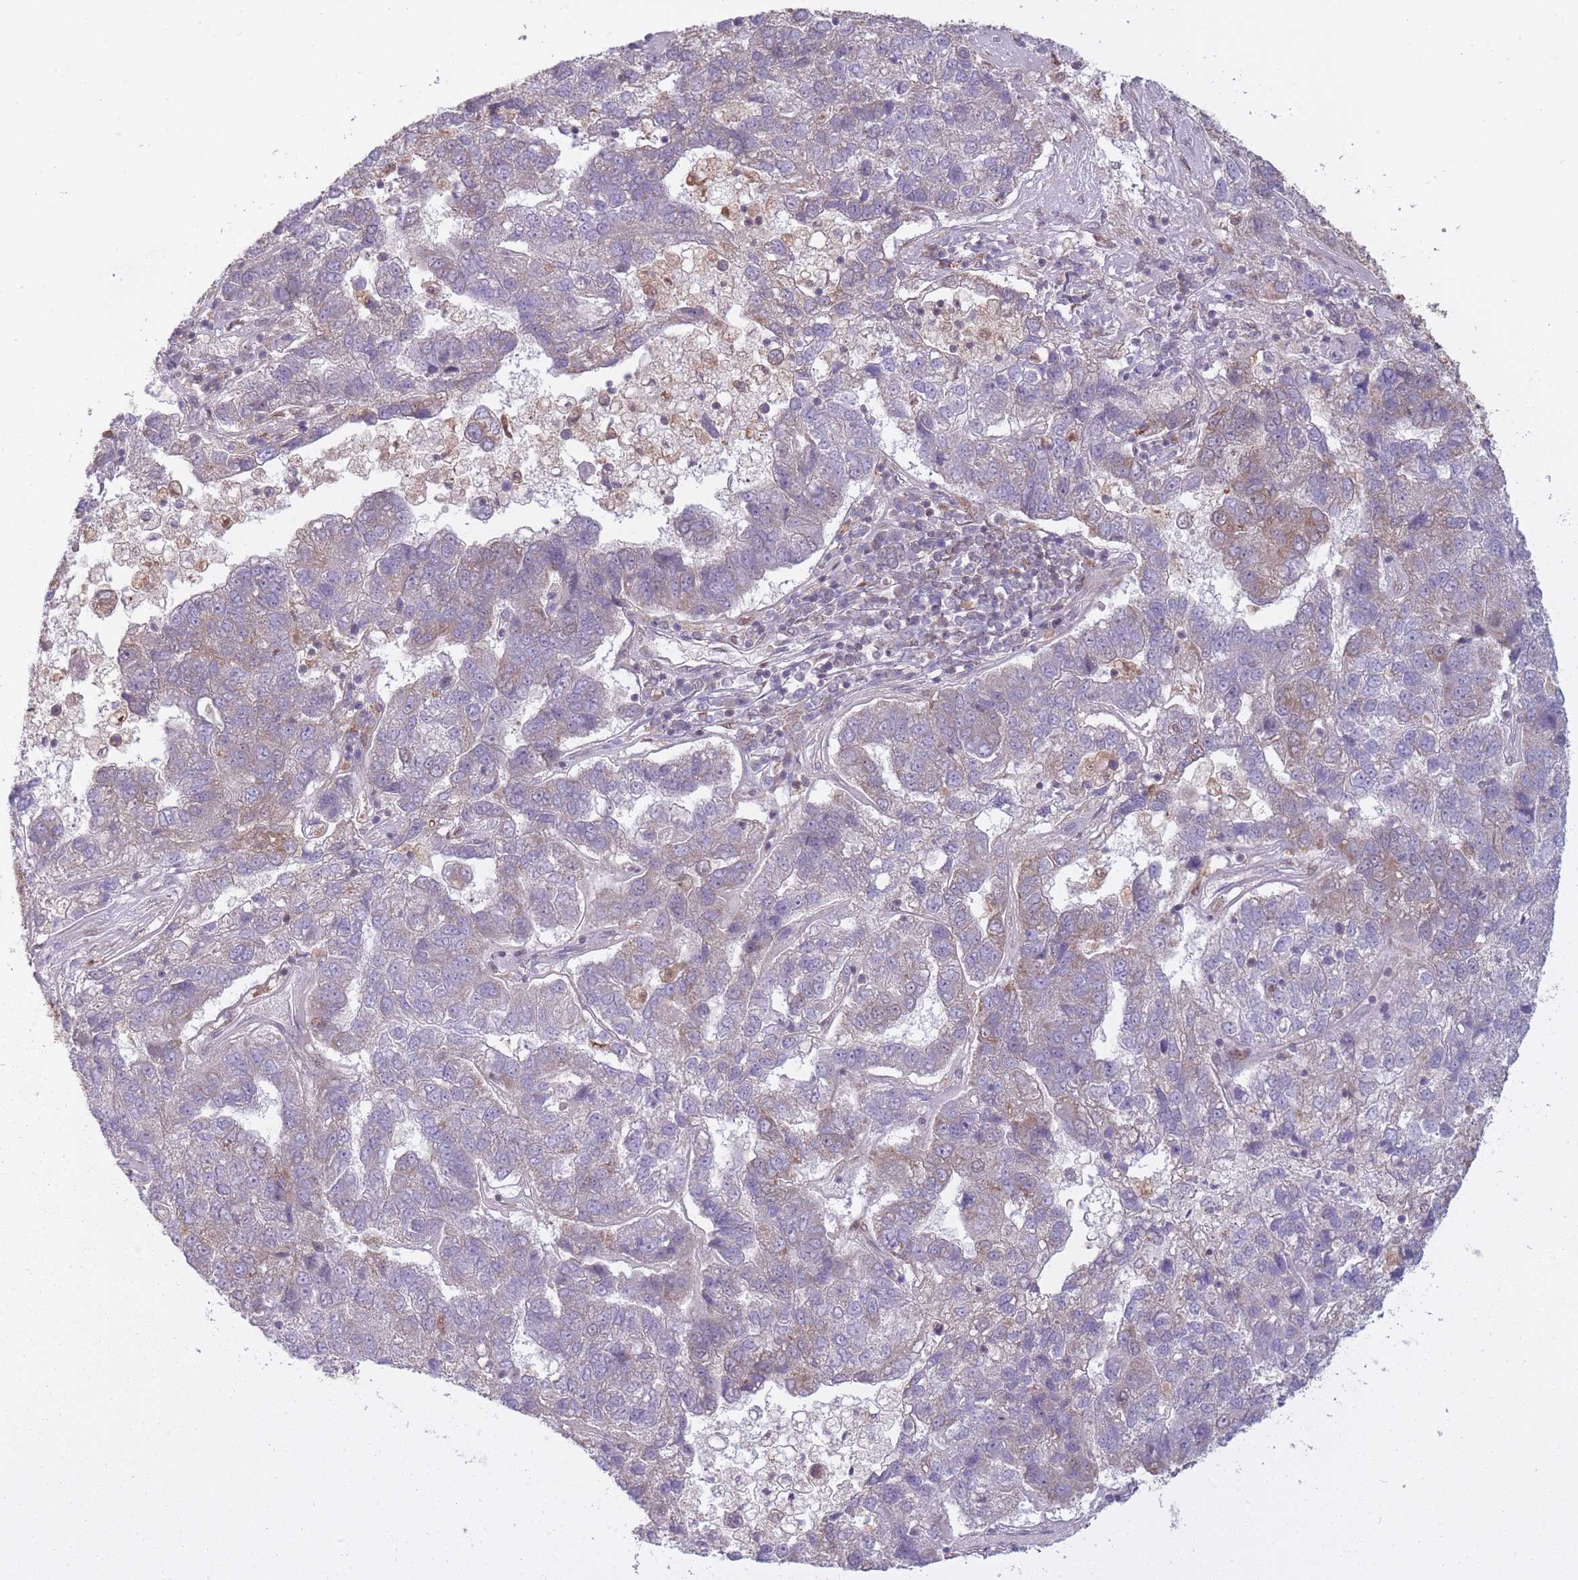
{"staining": {"intensity": "negative", "quantity": "none", "location": "none"}, "tissue": "pancreatic cancer", "cell_type": "Tumor cells", "image_type": "cancer", "snomed": [{"axis": "morphology", "description": "Adenocarcinoma, NOS"}, {"axis": "topography", "description": "Pancreas"}], "caption": "High magnification brightfield microscopy of pancreatic cancer (adenocarcinoma) stained with DAB (3,3'-diaminobenzidine) (brown) and counterstained with hematoxylin (blue): tumor cells show no significant positivity. The staining was performed using DAB to visualize the protein expression in brown, while the nuclei were stained in blue with hematoxylin (Magnification: 20x).", "gene": "LGALS9", "patient": {"sex": "female", "age": 61}}